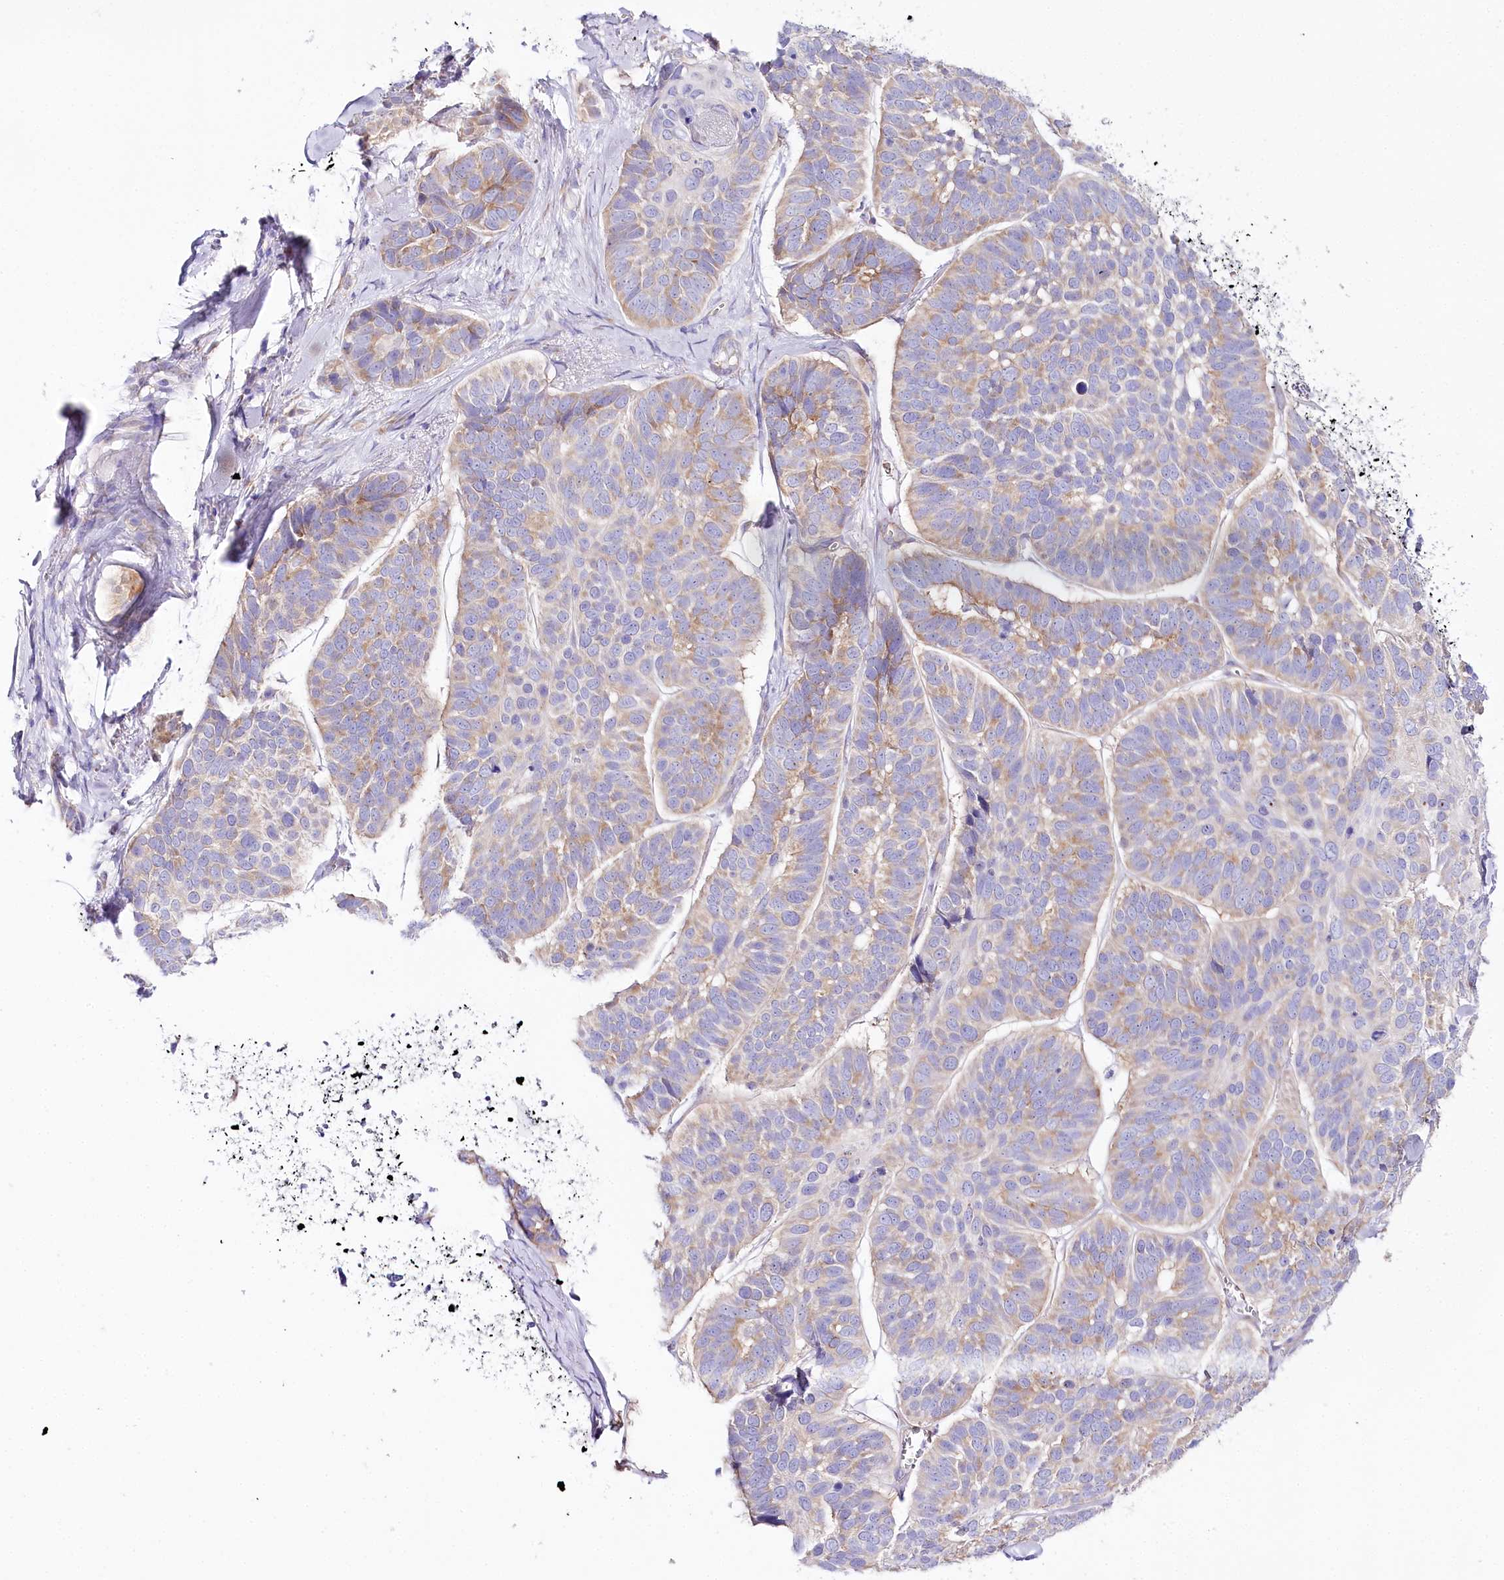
{"staining": {"intensity": "weak", "quantity": "25%-75%", "location": "cytoplasmic/membranous"}, "tissue": "skin cancer", "cell_type": "Tumor cells", "image_type": "cancer", "snomed": [{"axis": "morphology", "description": "Basal cell carcinoma"}, {"axis": "topography", "description": "Skin"}], "caption": "An image showing weak cytoplasmic/membranous positivity in approximately 25%-75% of tumor cells in basal cell carcinoma (skin), as visualized by brown immunohistochemical staining.", "gene": "CSN3", "patient": {"sex": "male", "age": 62}}